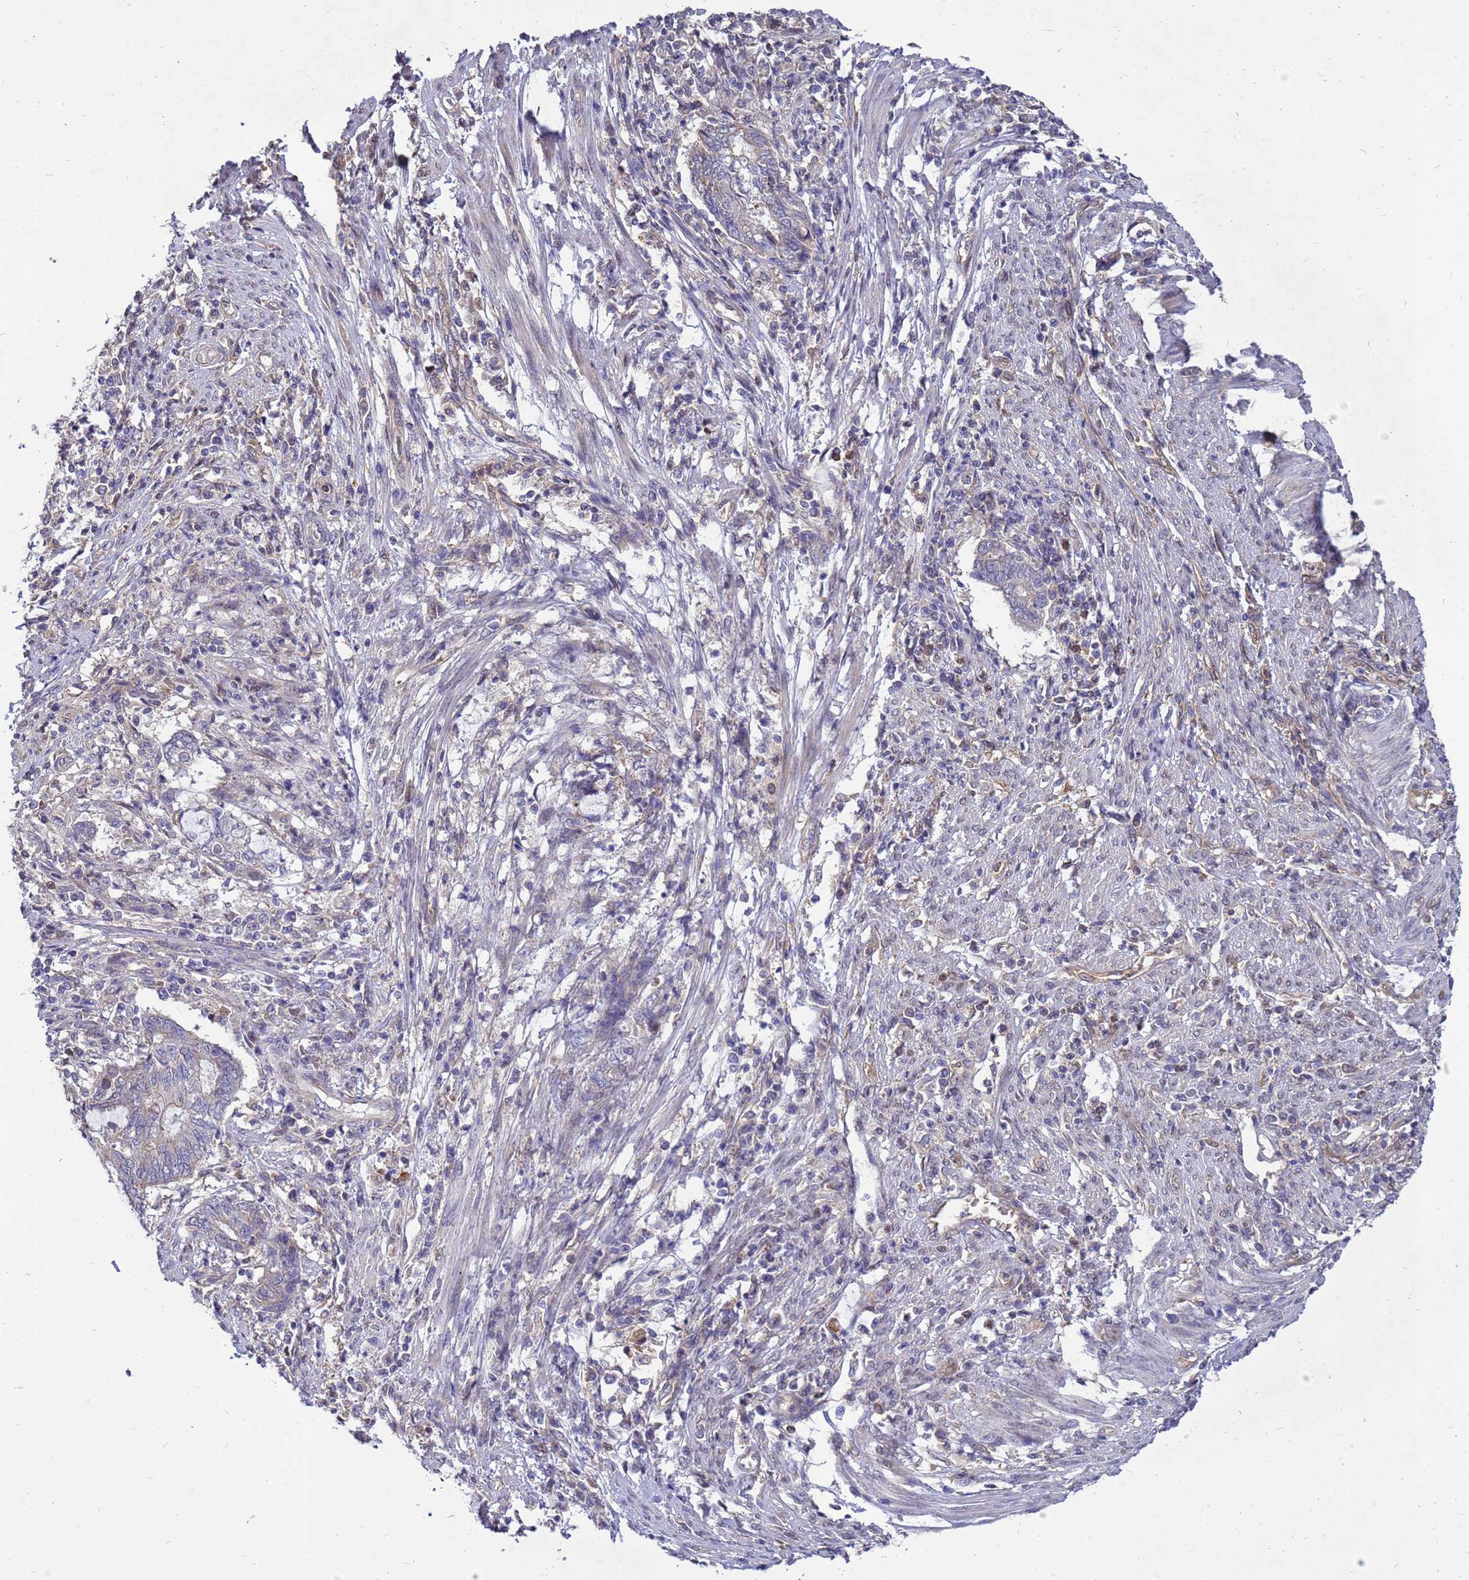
{"staining": {"intensity": "negative", "quantity": "none", "location": "none"}, "tissue": "endometrial cancer", "cell_type": "Tumor cells", "image_type": "cancer", "snomed": [{"axis": "morphology", "description": "Adenocarcinoma, NOS"}, {"axis": "topography", "description": "Uterus"}, {"axis": "topography", "description": "Endometrium"}], "caption": "Immunohistochemistry image of human adenocarcinoma (endometrial) stained for a protein (brown), which reveals no staining in tumor cells.", "gene": "EIF4EBP3", "patient": {"sex": "female", "age": 70}}